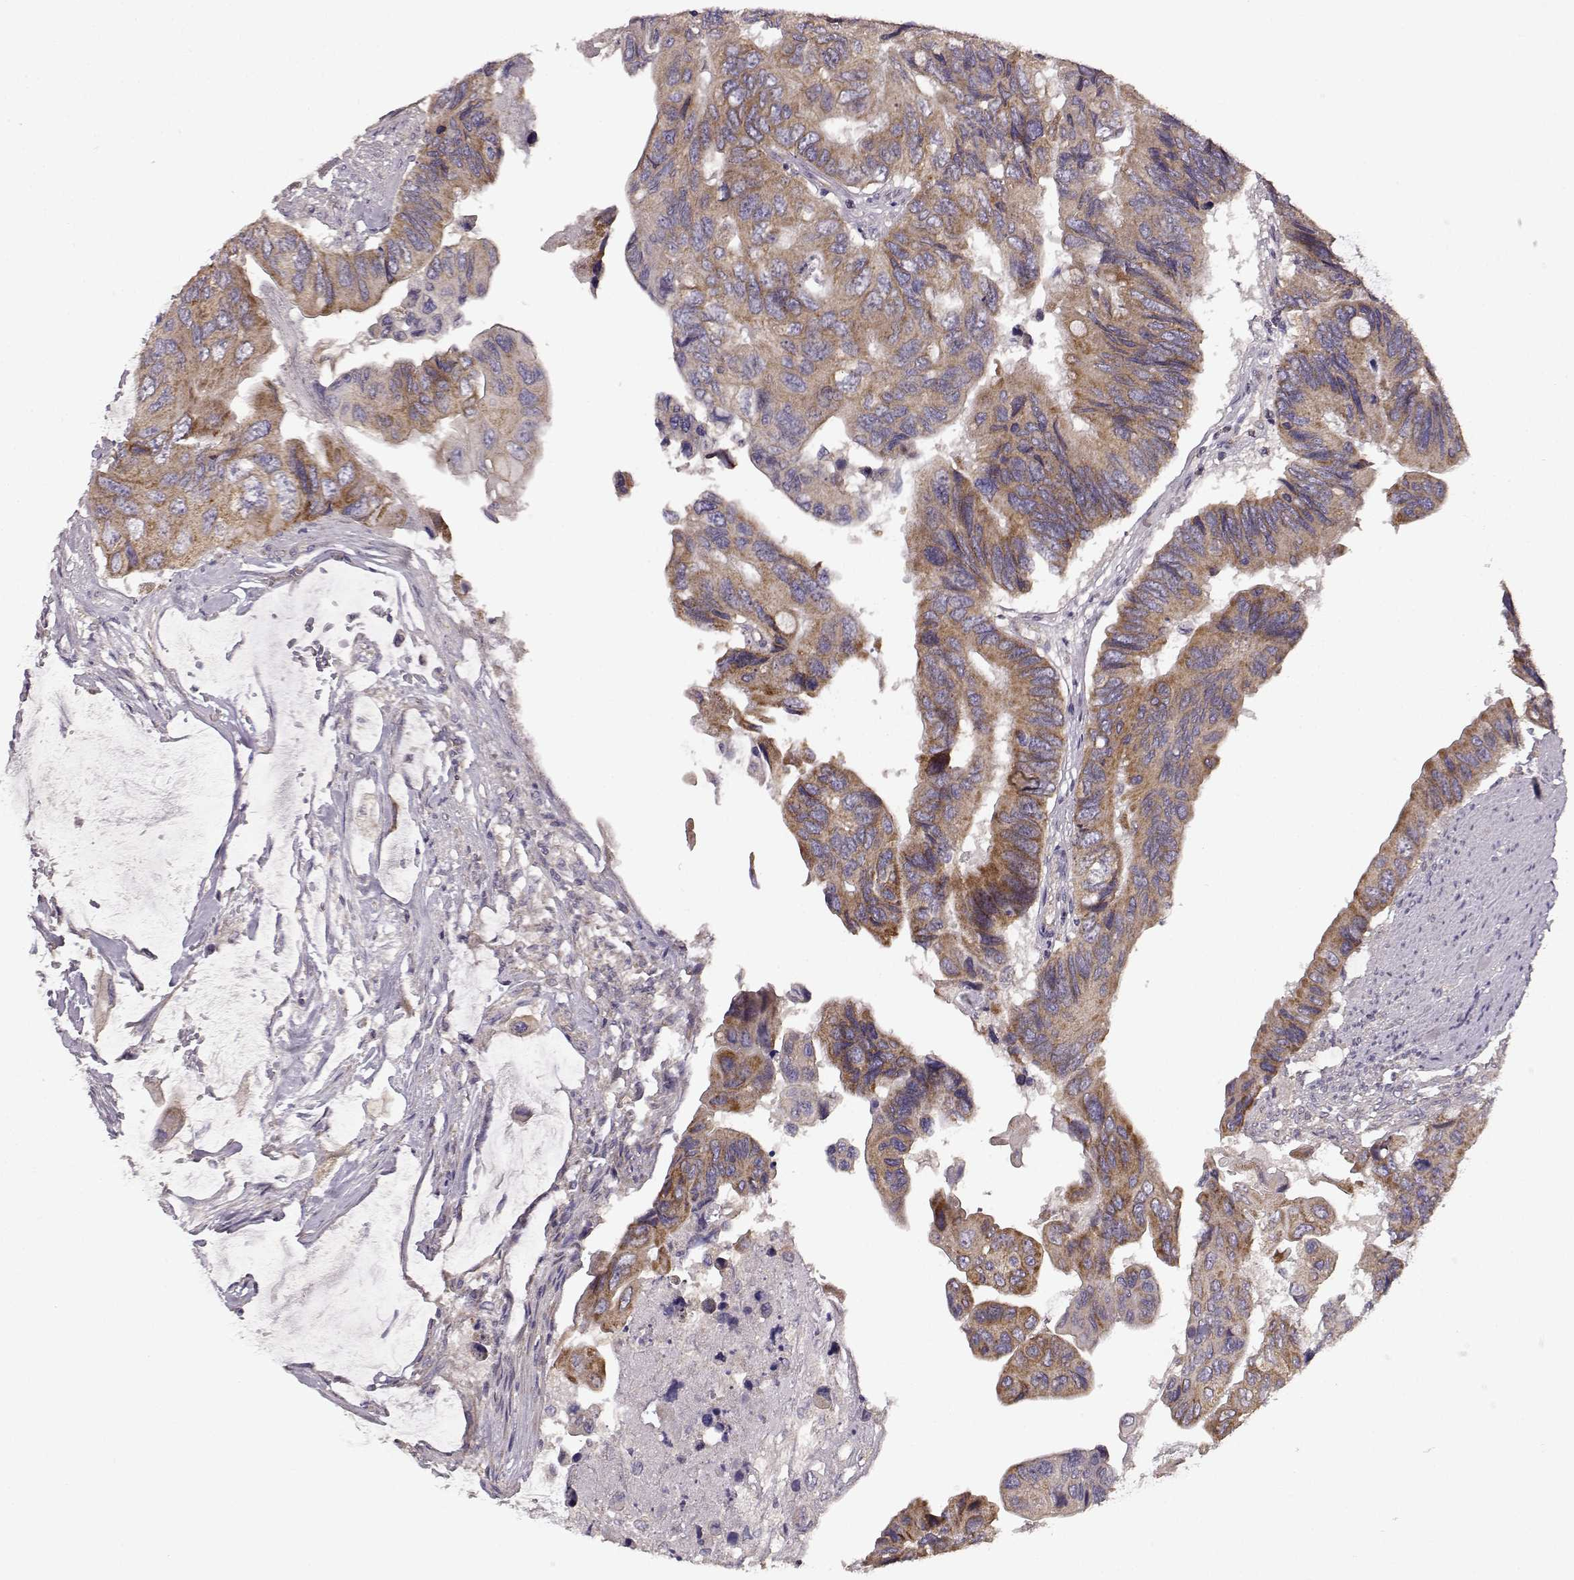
{"staining": {"intensity": "moderate", "quantity": ">75%", "location": "cytoplasmic/membranous"}, "tissue": "colorectal cancer", "cell_type": "Tumor cells", "image_type": "cancer", "snomed": [{"axis": "morphology", "description": "Adenocarcinoma, NOS"}, {"axis": "topography", "description": "Rectum"}], "caption": "Colorectal cancer (adenocarcinoma) stained with a brown dye exhibits moderate cytoplasmic/membranous positive staining in approximately >75% of tumor cells.", "gene": "ERBB3", "patient": {"sex": "male", "age": 63}}